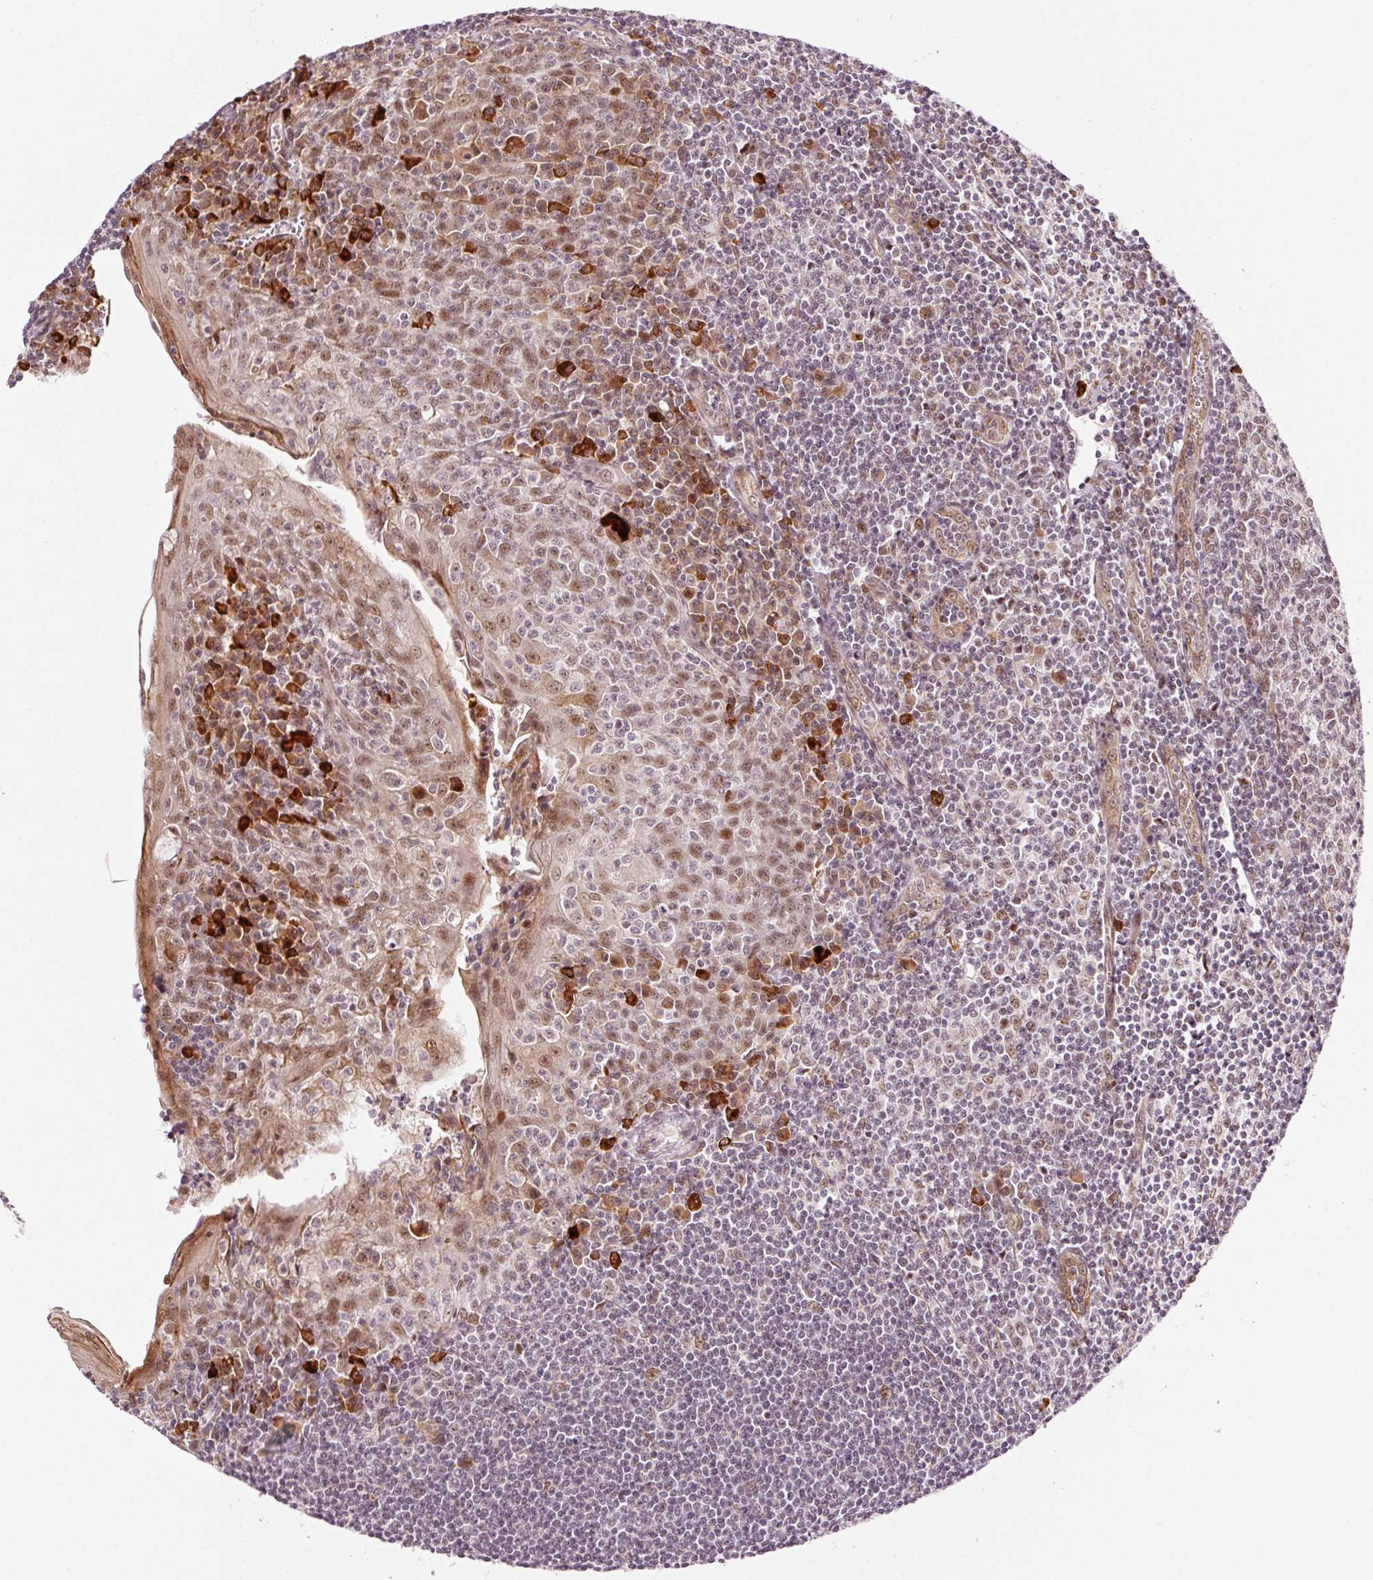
{"staining": {"intensity": "weak", "quantity": "25%-75%", "location": "nuclear"}, "tissue": "tonsil", "cell_type": "Germinal center cells", "image_type": "normal", "snomed": [{"axis": "morphology", "description": "Normal tissue, NOS"}, {"axis": "topography", "description": "Tonsil"}], "caption": "This is an image of immunohistochemistry (IHC) staining of benign tonsil, which shows weak expression in the nuclear of germinal center cells.", "gene": "ANKRD20A1", "patient": {"sex": "male", "age": 27}}